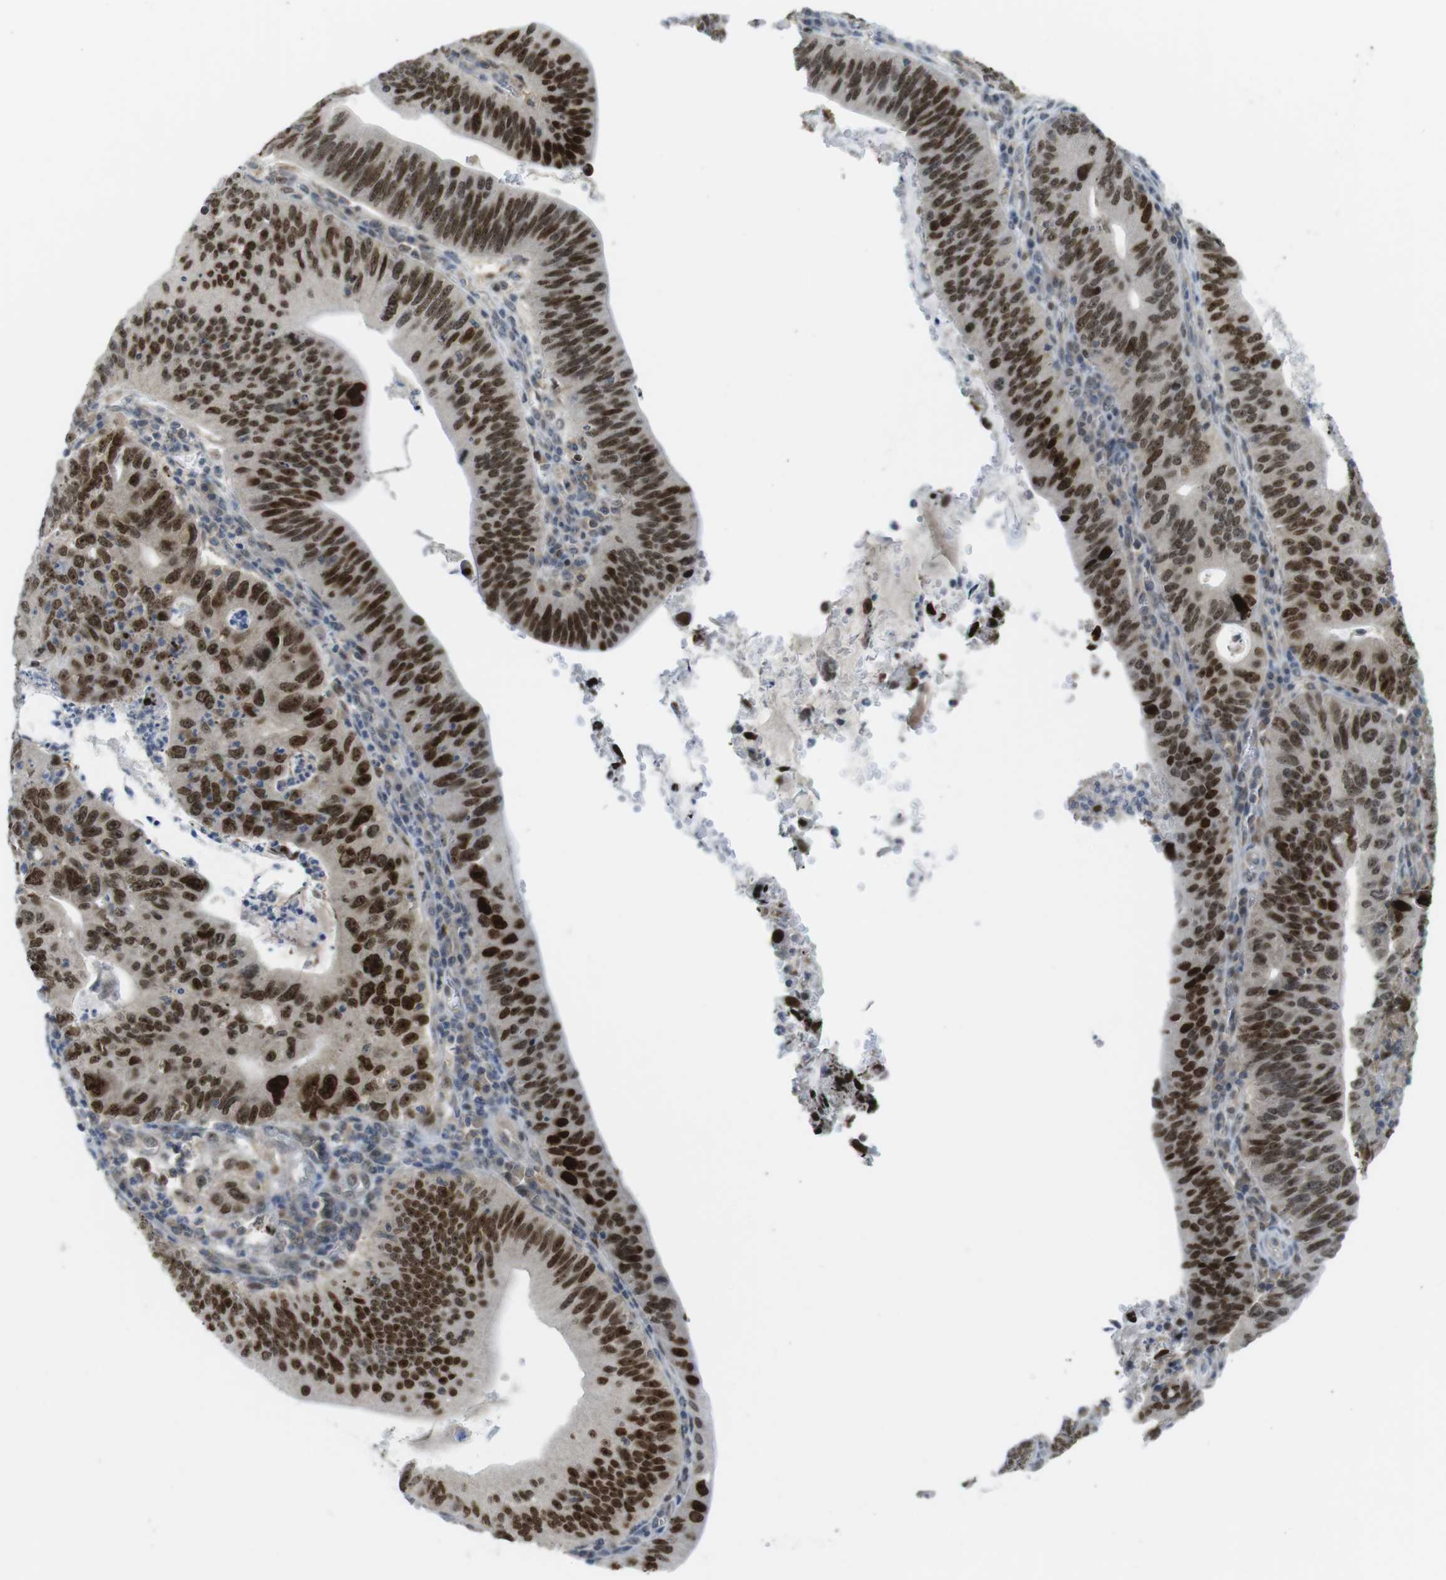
{"staining": {"intensity": "strong", "quantity": ">75%", "location": "nuclear"}, "tissue": "stomach cancer", "cell_type": "Tumor cells", "image_type": "cancer", "snomed": [{"axis": "morphology", "description": "Adenocarcinoma, NOS"}, {"axis": "topography", "description": "Stomach"}], "caption": "Human stomach cancer stained for a protein (brown) exhibits strong nuclear positive positivity in approximately >75% of tumor cells.", "gene": "RCC1", "patient": {"sex": "male", "age": 59}}